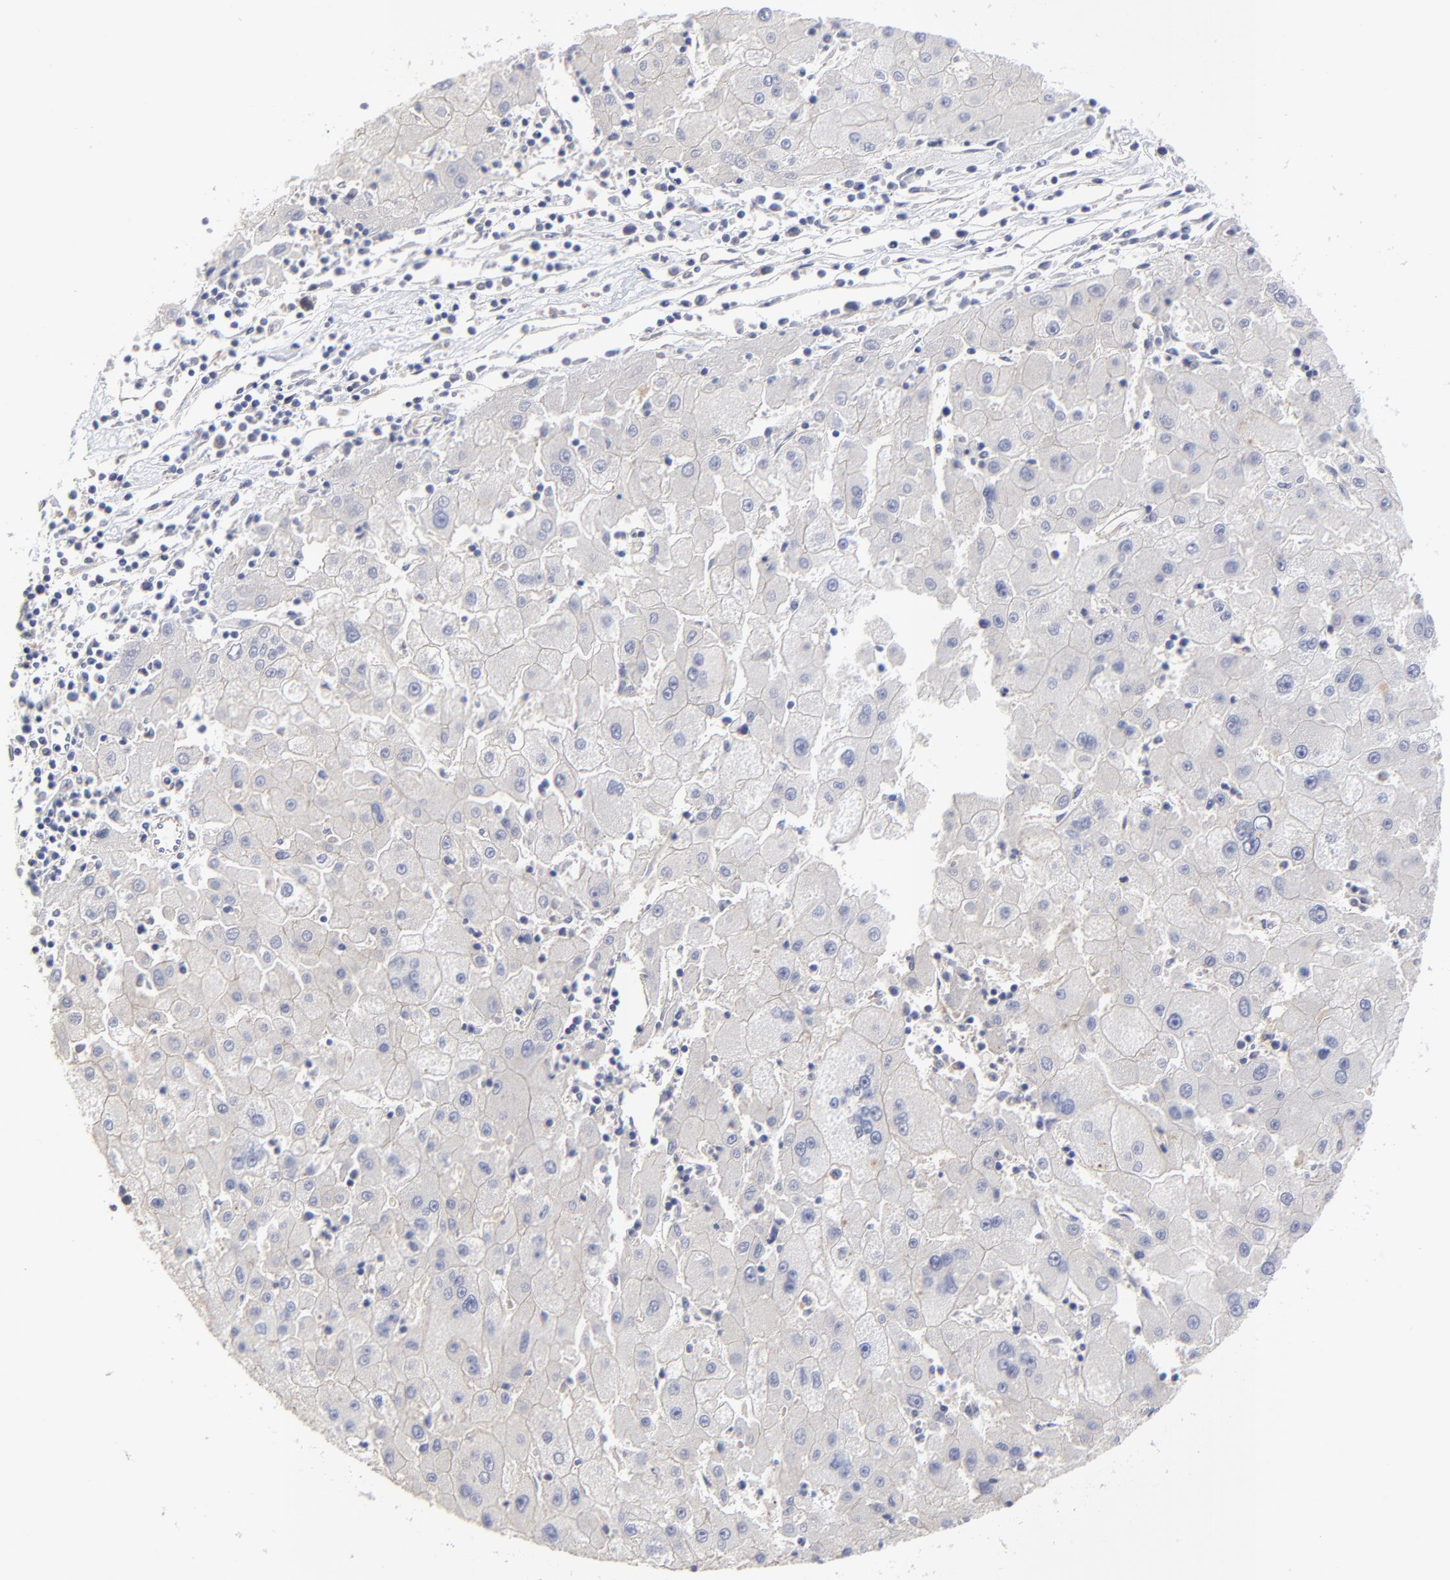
{"staining": {"intensity": "negative", "quantity": "none", "location": "none"}, "tissue": "liver cancer", "cell_type": "Tumor cells", "image_type": "cancer", "snomed": [{"axis": "morphology", "description": "Carcinoma, Hepatocellular, NOS"}, {"axis": "topography", "description": "Liver"}], "caption": "Liver hepatocellular carcinoma was stained to show a protein in brown. There is no significant positivity in tumor cells.", "gene": "SULF2", "patient": {"sex": "male", "age": 72}}